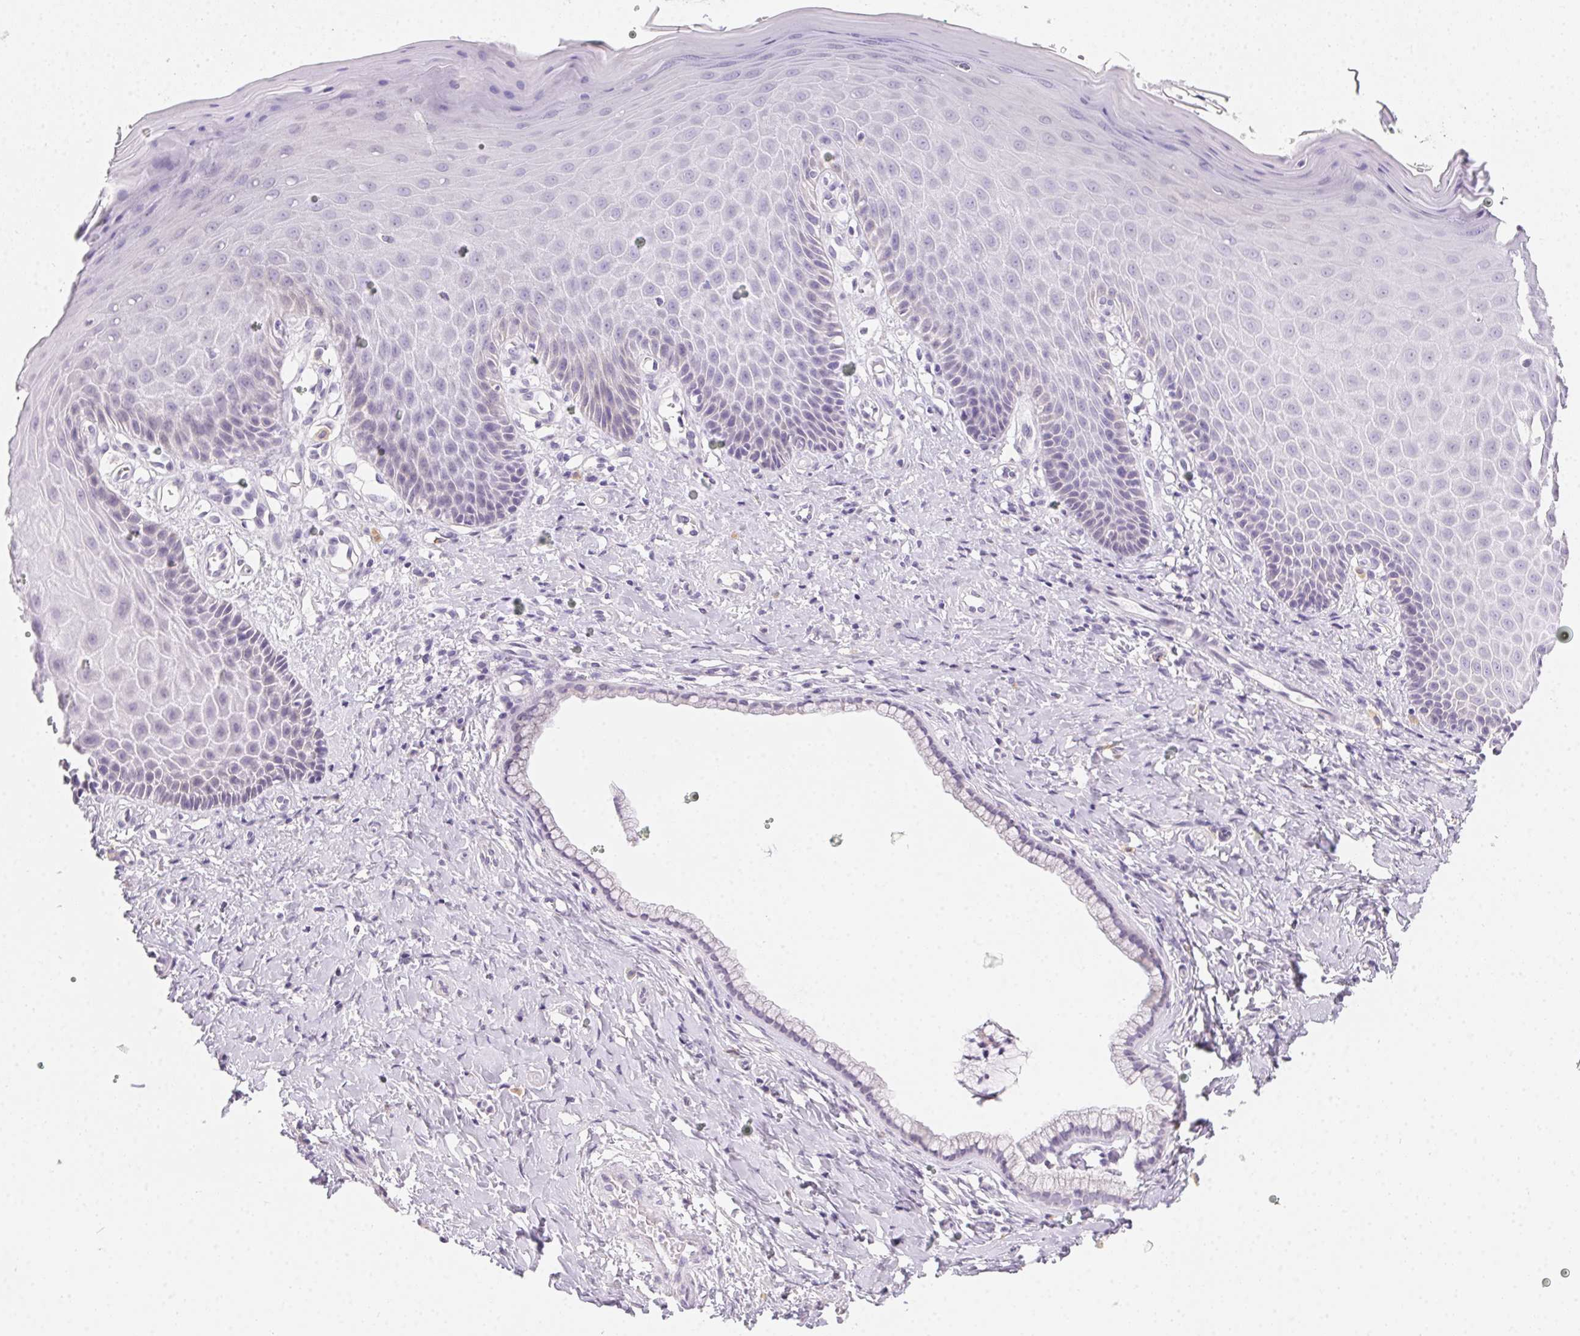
{"staining": {"intensity": "negative", "quantity": "none", "location": "none"}, "tissue": "vagina", "cell_type": "Squamous epithelial cells", "image_type": "normal", "snomed": [{"axis": "morphology", "description": "Normal tissue, NOS"}, {"axis": "topography", "description": "Vagina"}], "caption": "This image is of normal vagina stained with immunohistochemistry to label a protein in brown with the nuclei are counter-stained blue. There is no expression in squamous epithelial cells.", "gene": "MORC1", "patient": {"sex": "female", "age": 83}}